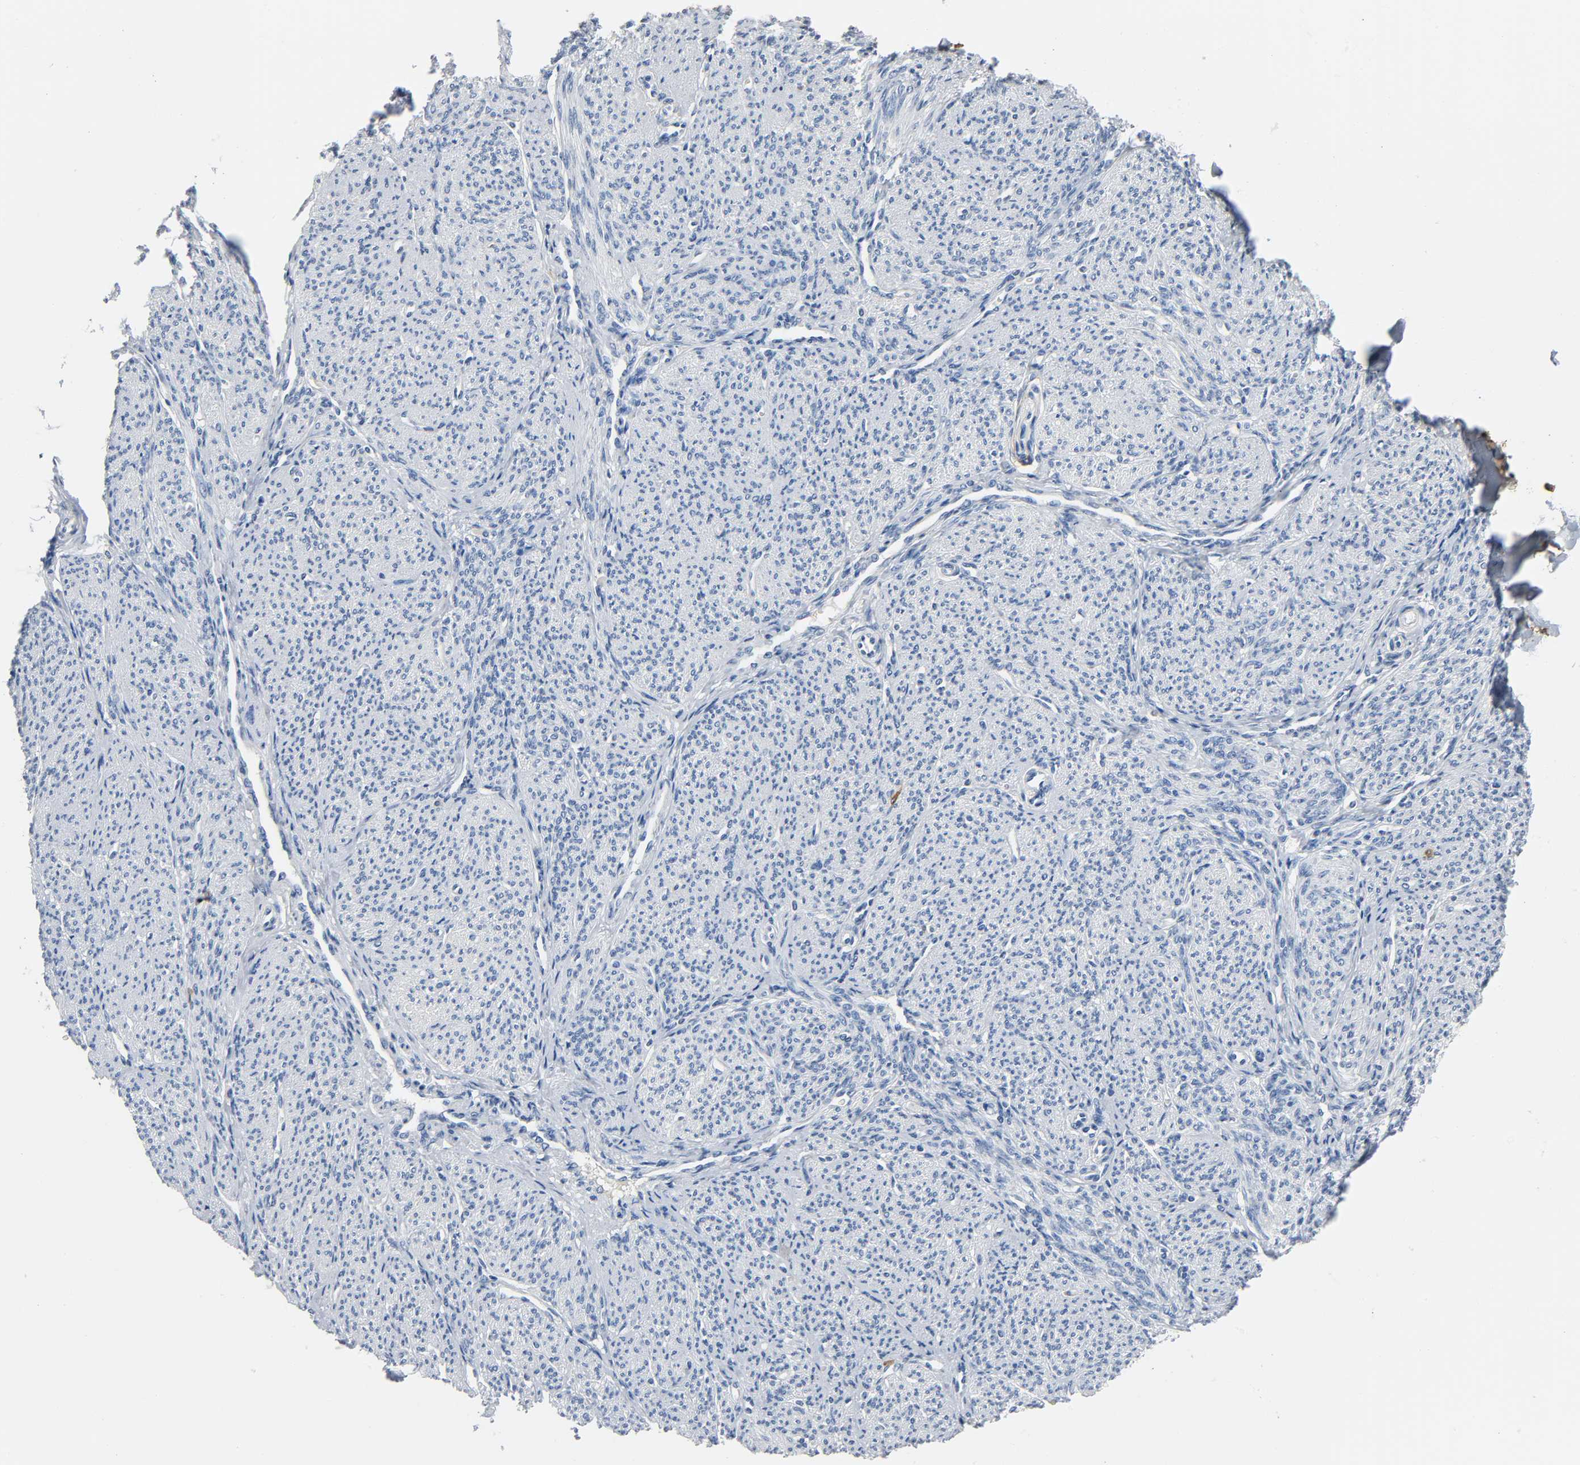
{"staining": {"intensity": "negative", "quantity": "none", "location": "none"}, "tissue": "smooth muscle", "cell_type": "Smooth muscle cells", "image_type": "normal", "snomed": [{"axis": "morphology", "description": "Normal tissue, NOS"}, {"axis": "topography", "description": "Smooth muscle"}], "caption": "DAB immunohistochemical staining of benign human smooth muscle shows no significant positivity in smooth muscle cells.", "gene": "ANPEP", "patient": {"sex": "female", "age": 65}}